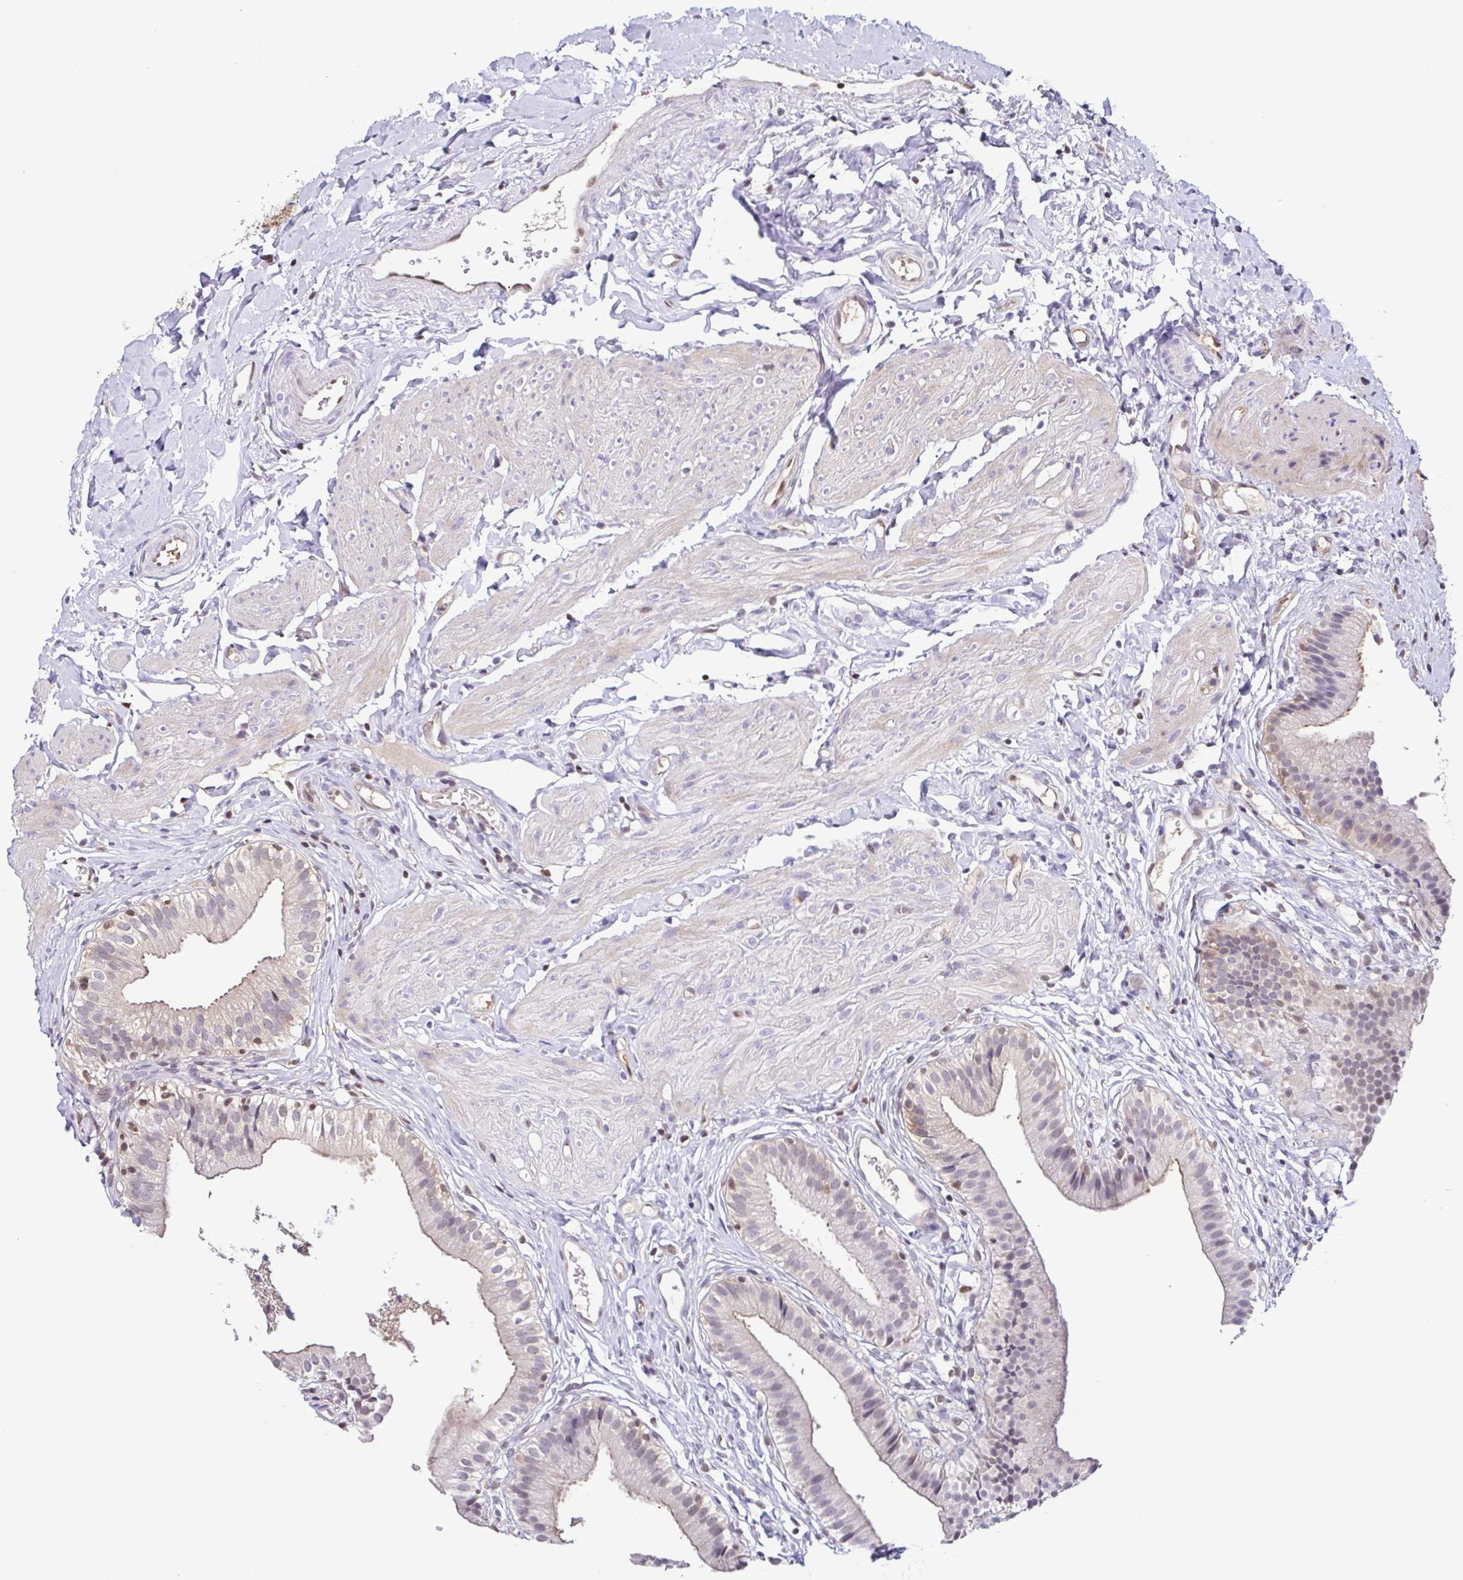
{"staining": {"intensity": "moderate", "quantity": "<25%", "location": "cytoplasmic/membranous"}, "tissue": "gallbladder", "cell_type": "Glandular cells", "image_type": "normal", "snomed": [{"axis": "morphology", "description": "Normal tissue, NOS"}, {"axis": "topography", "description": "Gallbladder"}], "caption": "Immunohistochemistry micrograph of benign gallbladder: human gallbladder stained using immunohistochemistry (IHC) shows low levels of moderate protein expression localized specifically in the cytoplasmic/membranous of glandular cells, appearing as a cytoplasmic/membranous brown color.", "gene": "PSMB9", "patient": {"sex": "female", "age": 47}}